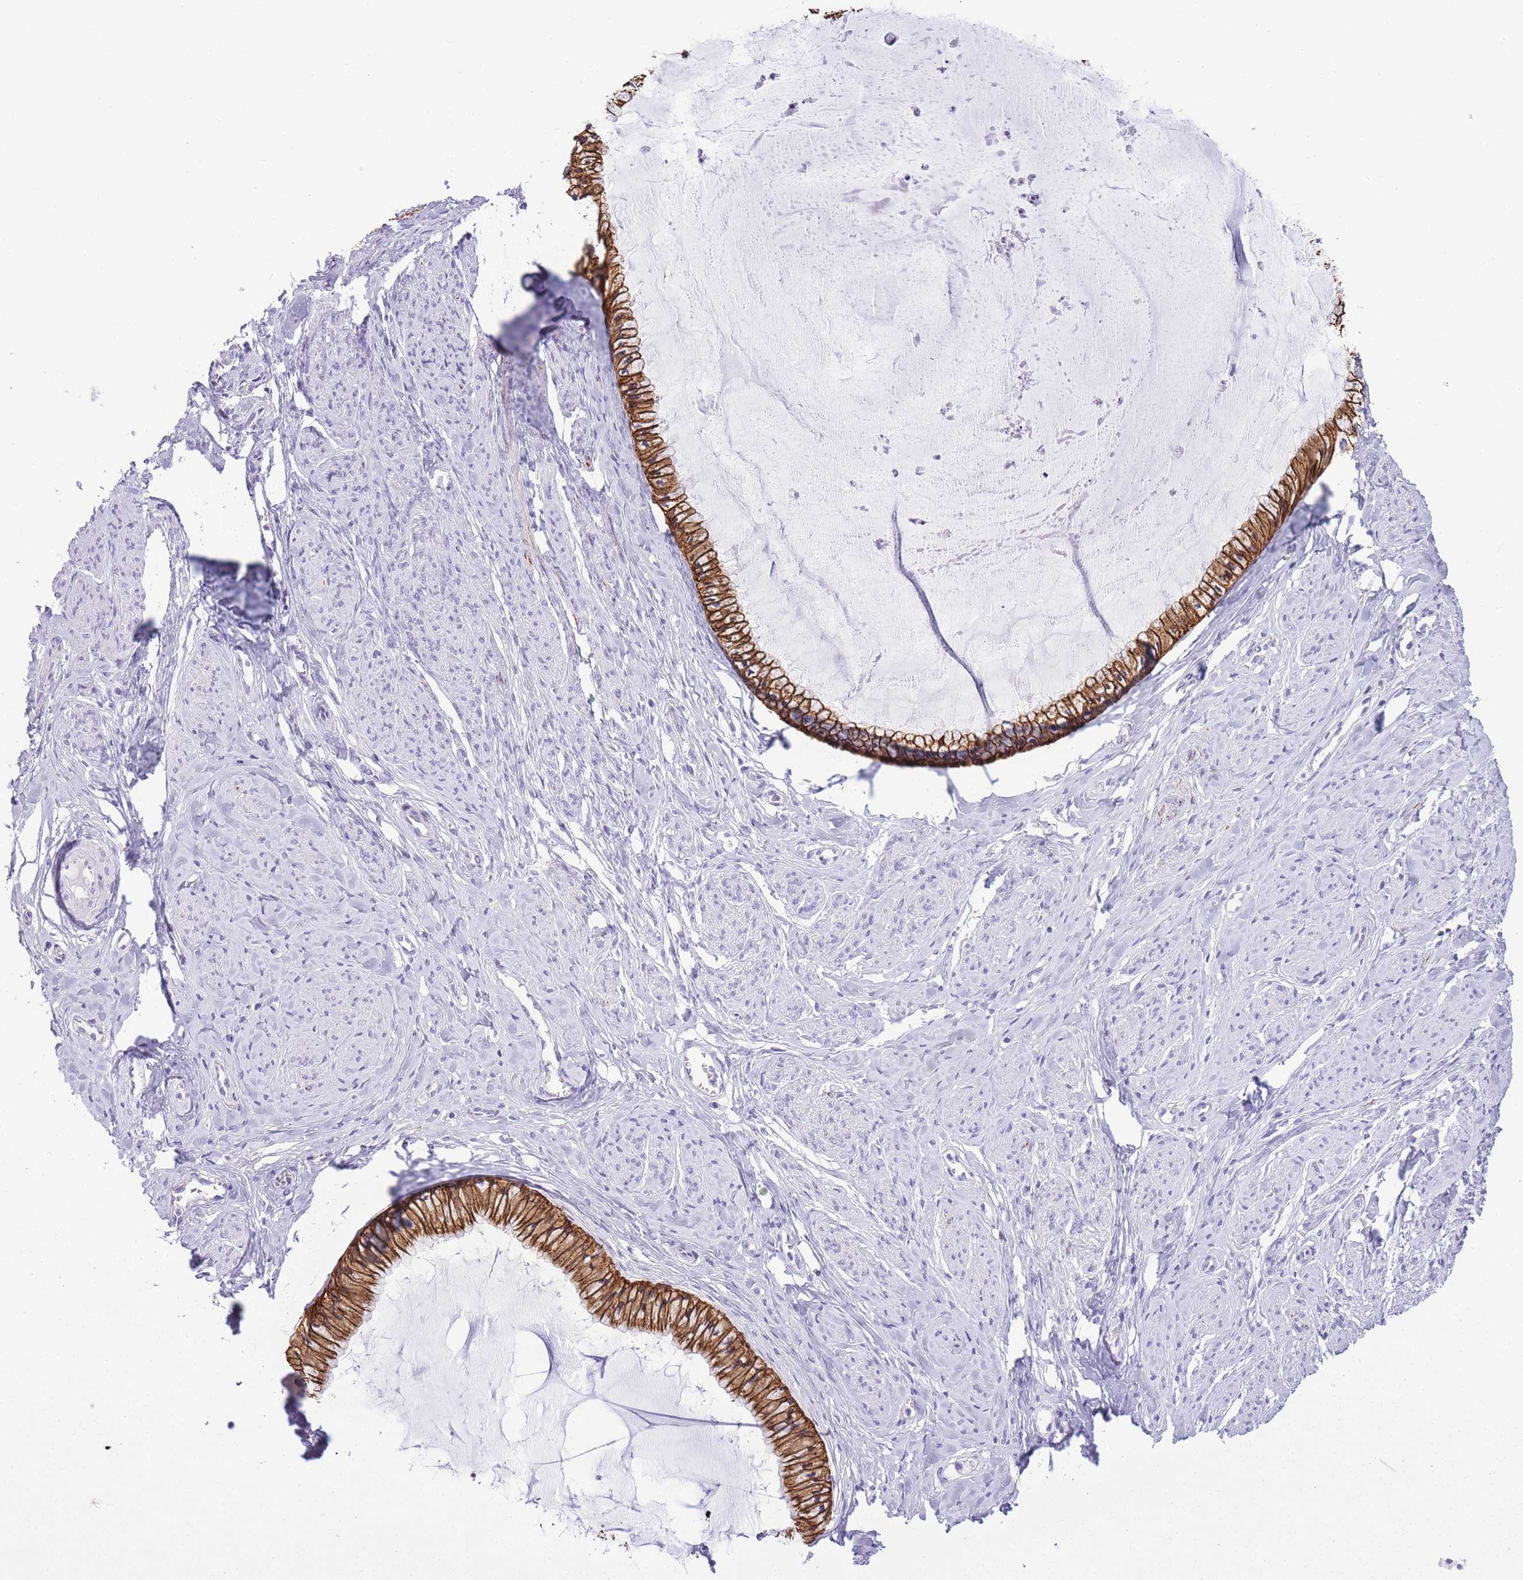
{"staining": {"intensity": "strong", "quantity": ">75%", "location": "cytoplasmic/membranous"}, "tissue": "cervix", "cell_type": "Glandular cells", "image_type": "normal", "snomed": [{"axis": "morphology", "description": "Normal tissue, NOS"}, {"axis": "topography", "description": "Cervix"}], "caption": "Brown immunohistochemical staining in normal cervix exhibits strong cytoplasmic/membranous staining in approximately >75% of glandular cells. The staining was performed using DAB to visualize the protein expression in brown, while the nuclei were stained in blue with hematoxylin (Magnification: 20x).", "gene": "RADX", "patient": {"sex": "female", "age": 42}}